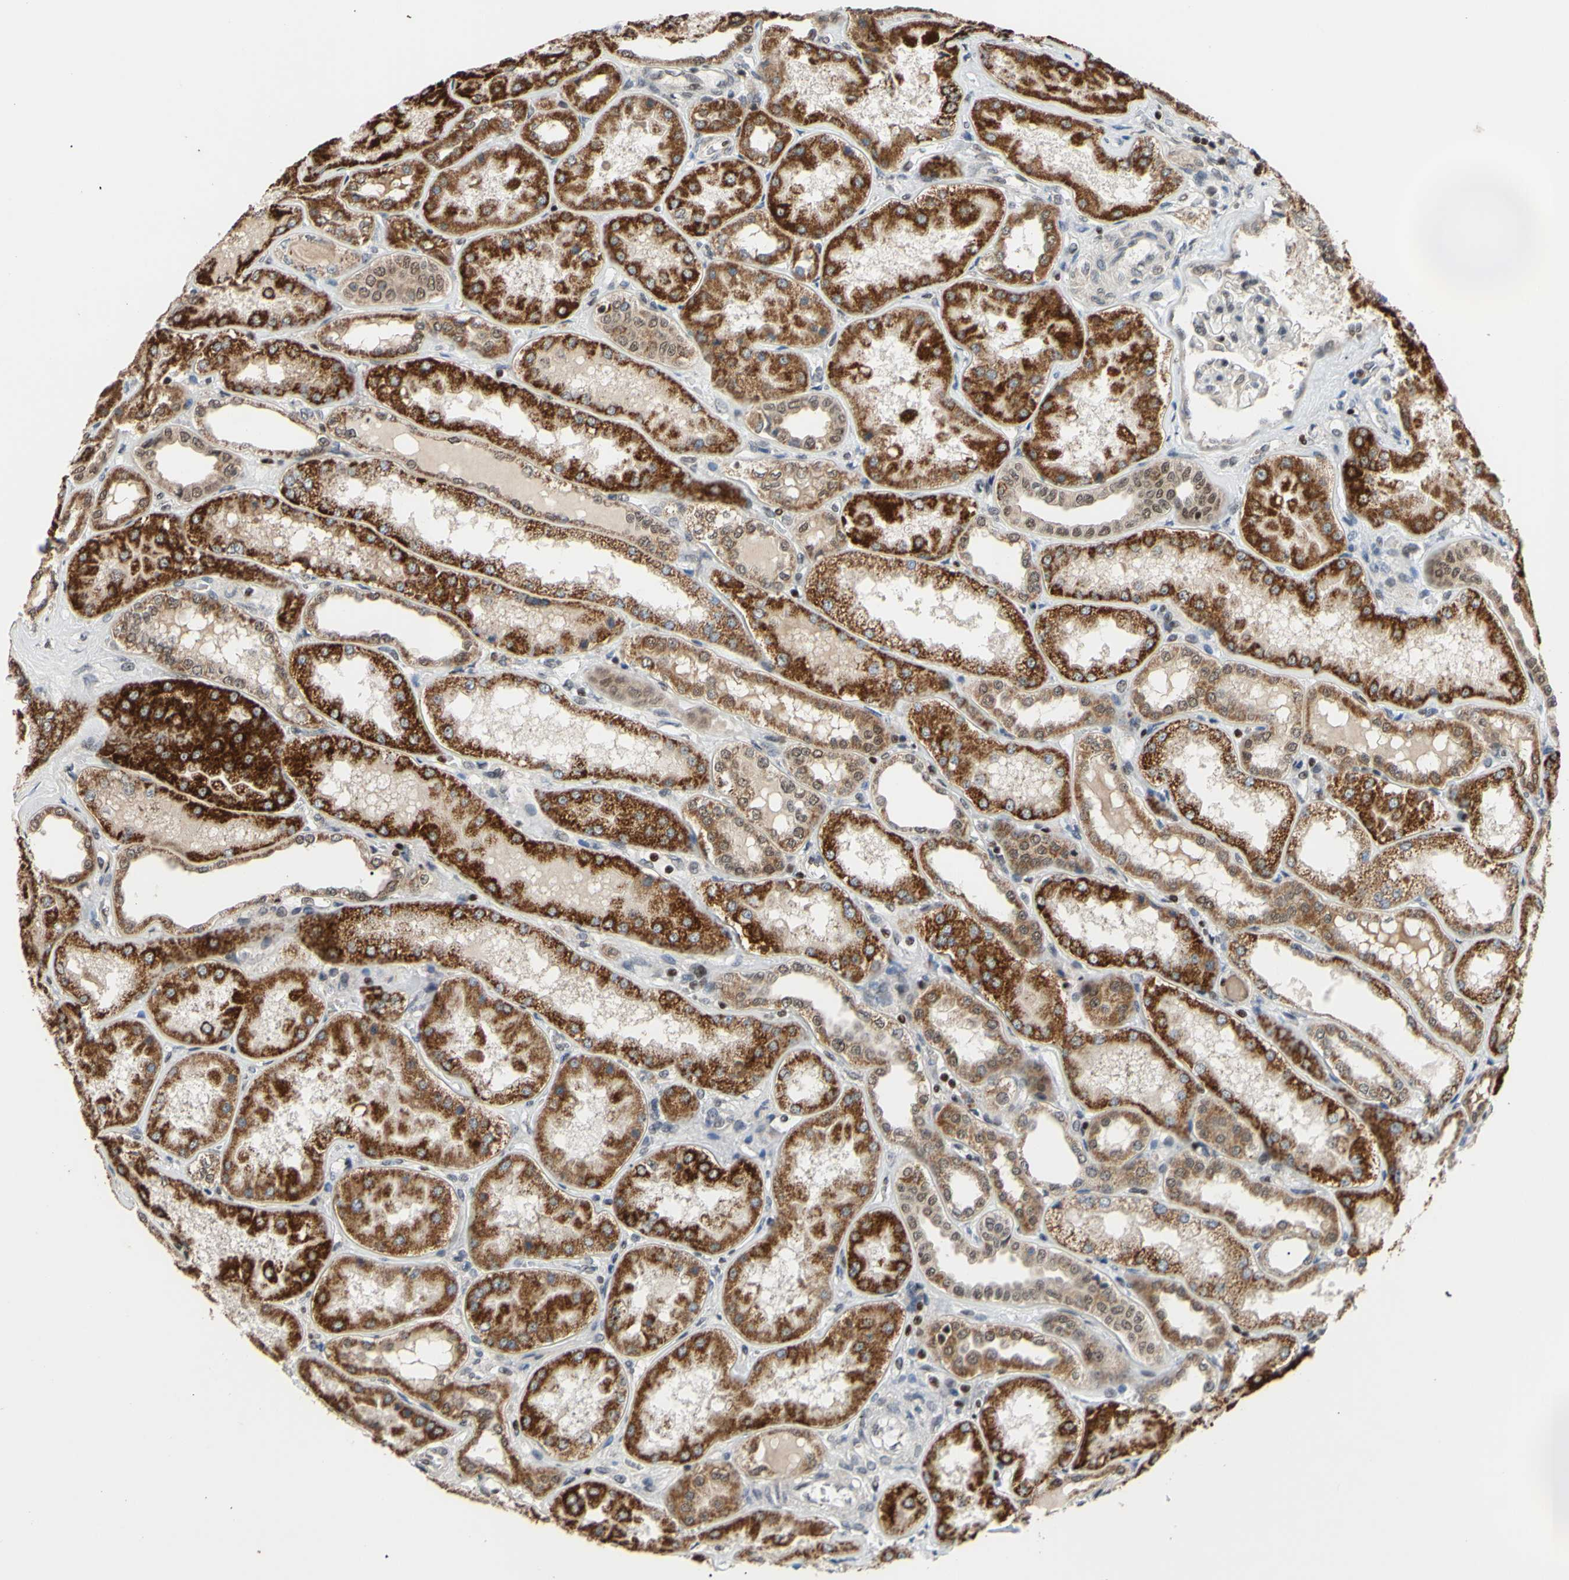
{"staining": {"intensity": "negative", "quantity": "none", "location": "none"}, "tissue": "kidney", "cell_type": "Cells in glomeruli", "image_type": "normal", "snomed": [{"axis": "morphology", "description": "Normal tissue, NOS"}, {"axis": "topography", "description": "Kidney"}], "caption": "This is a histopathology image of immunohistochemistry (IHC) staining of normal kidney, which shows no staining in cells in glomeruli.", "gene": "SP4", "patient": {"sex": "female", "age": 56}}